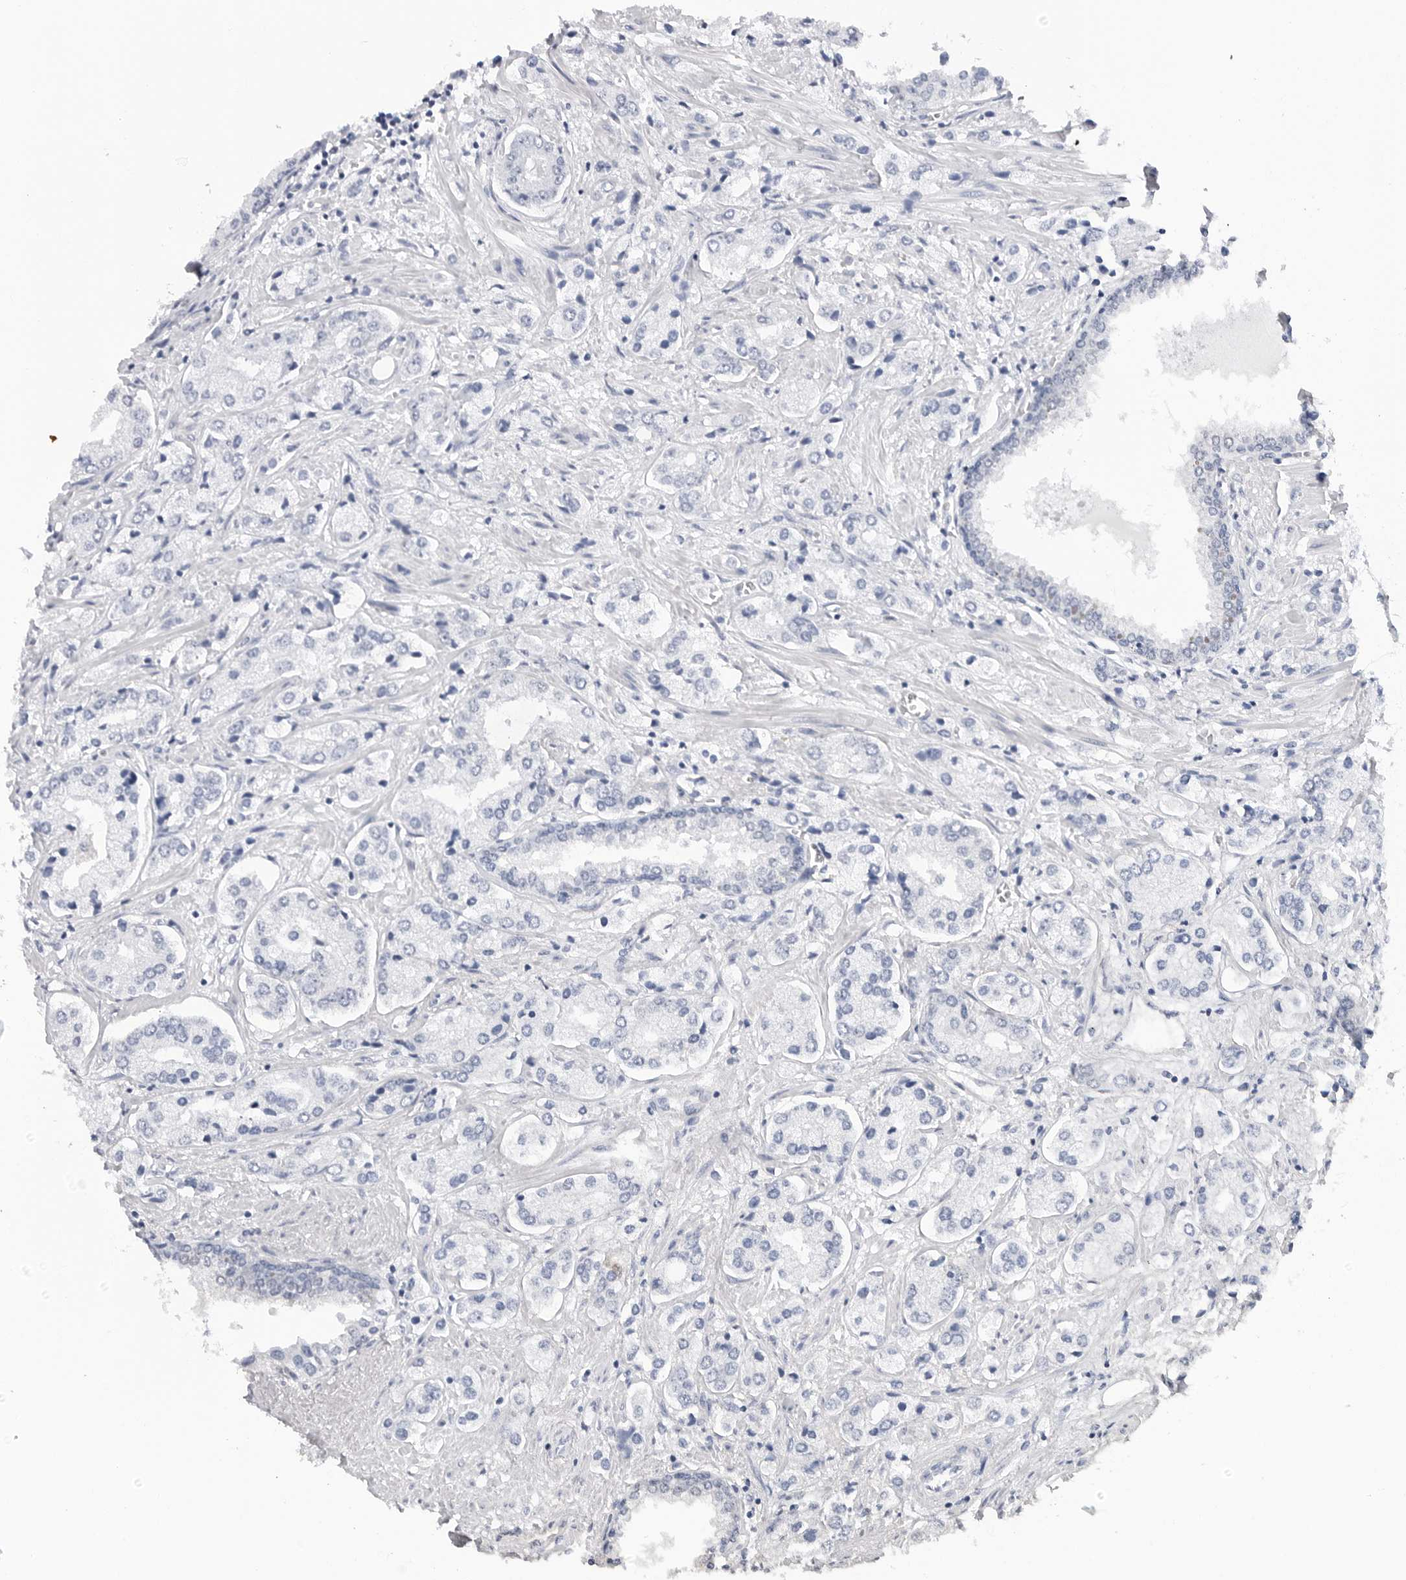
{"staining": {"intensity": "negative", "quantity": "none", "location": "none"}, "tissue": "prostate cancer", "cell_type": "Tumor cells", "image_type": "cancer", "snomed": [{"axis": "morphology", "description": "Adenocarcinoma, High grade"}, {"axis": "topography", "description": "Prostate"}], "caption": "Photomicrograph shows no protein staining in tumor cells of adenocarcinoma (high-grade) (prostate) tissue.", "gene": "SLC19A1", "patient": {"sex": "male", "age": 66}}